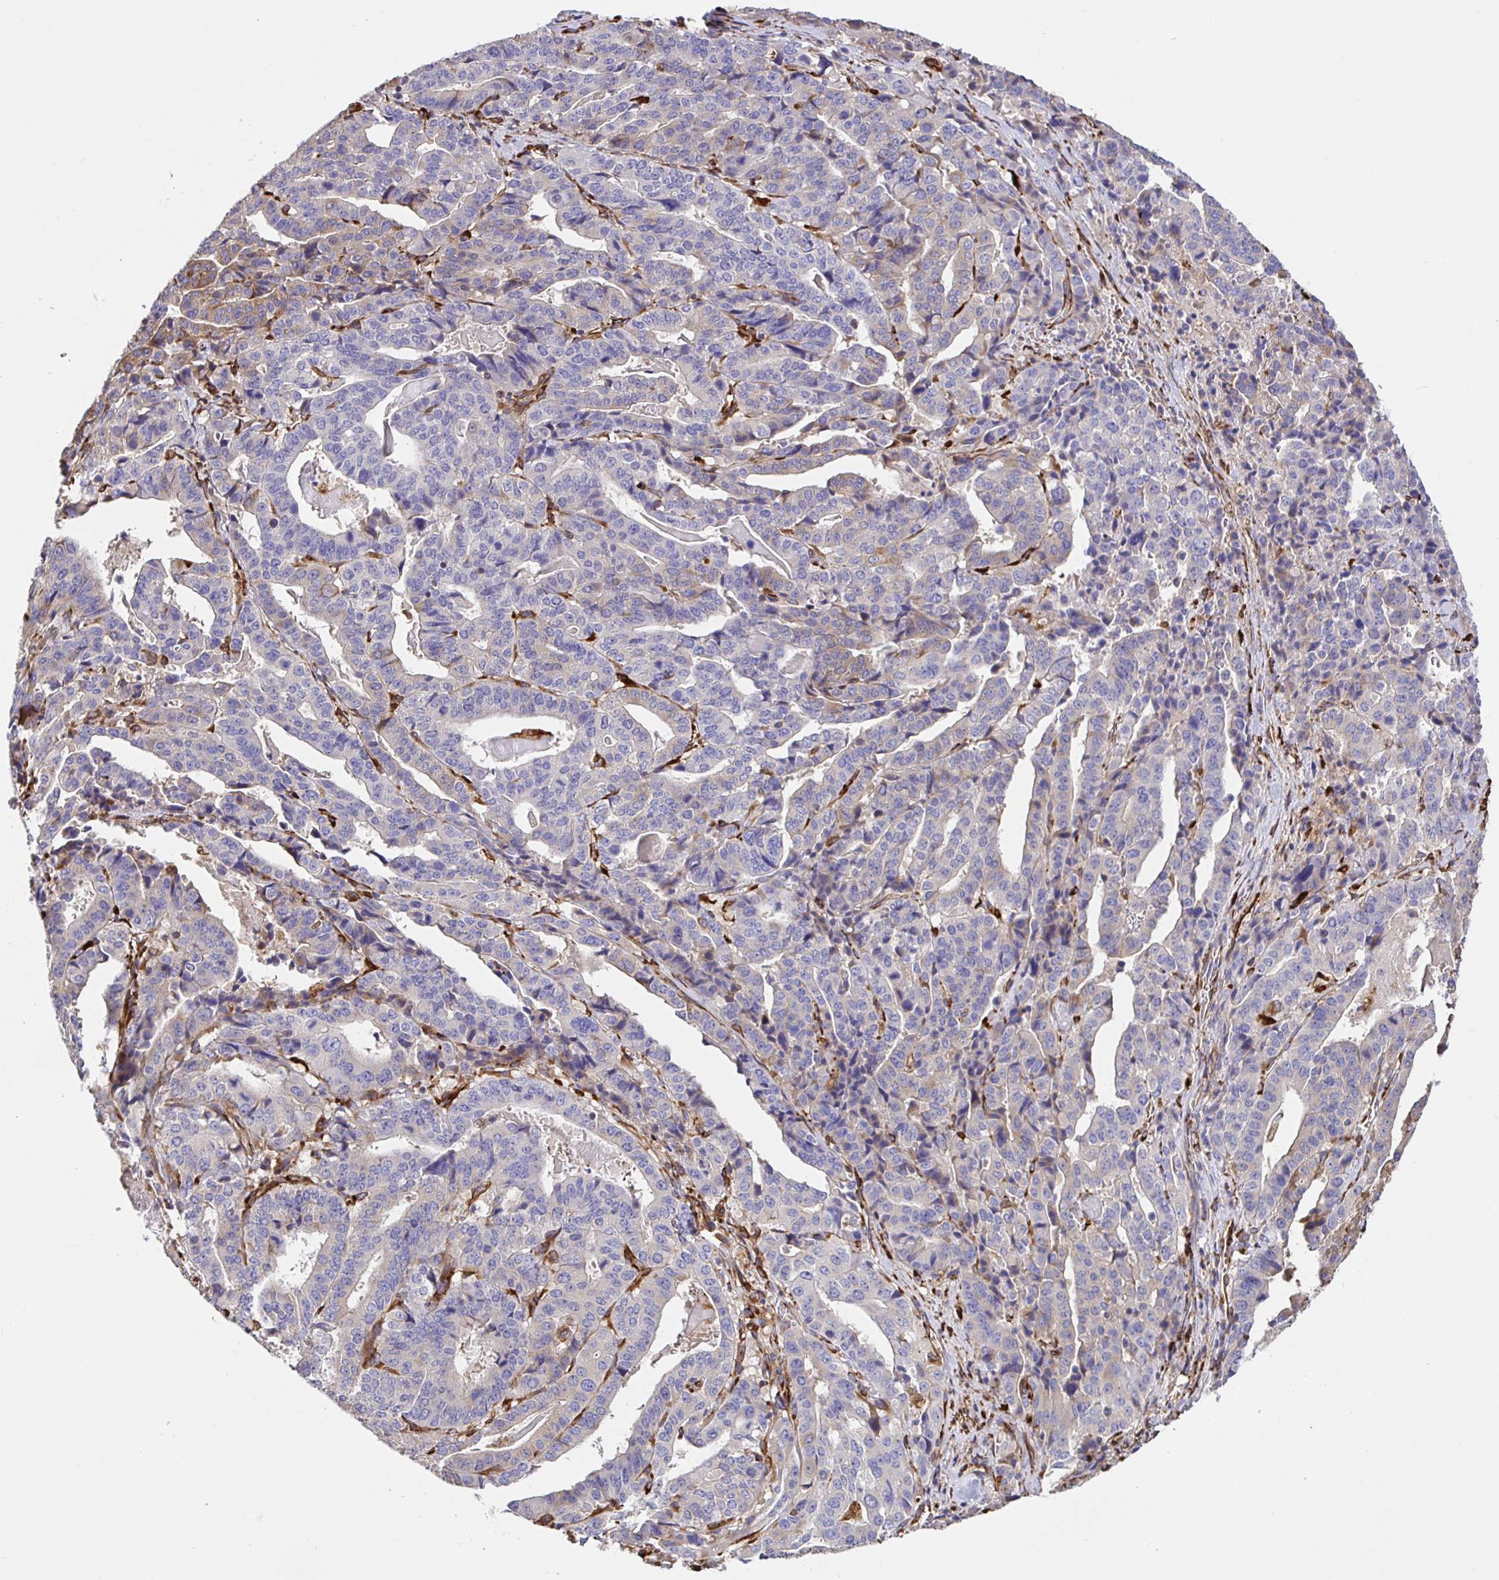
{"staining": {"intensity": "moderate", "quantity": "<25%", "location": "cytoplasmic/membranous"}, "tissue": "stomach cancer", "cell_type": "Tumor cells", "image_type": "cancer", "snomed": [{"axis": "morphology", "description": "Adenocarcinoma, NOS"}, {"axis": "topography", "description": "Stomach"}], "caption": "IHC staining of adenocarcinoma (stomach), which reveals low levels of moderate cytoplasmic/membranous positivity in about <25% of tumor cells indicating moderate cytoplasmic/membranous protein staining. The staining was performed using DAB (brown) for protein detection and nuclei were counterstained in hematoxylin (blue).", "gene": "MAOA", "patient": {"sex": "male", "age": 48}}